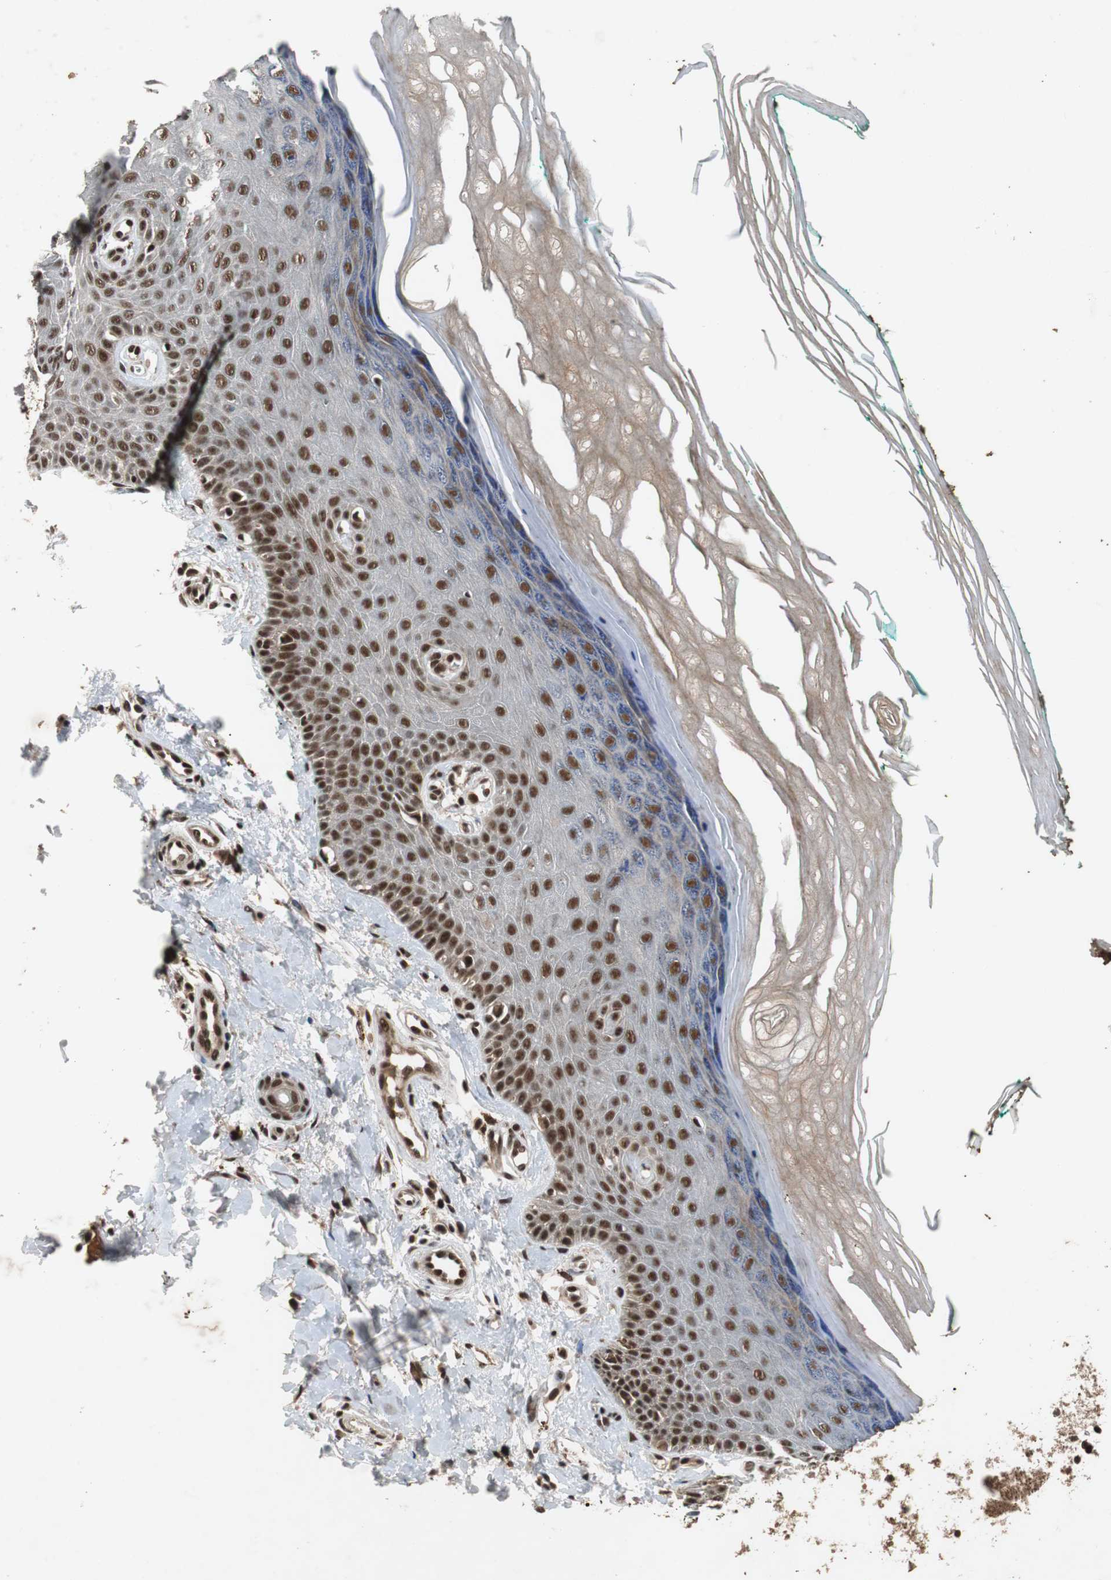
{"staining": {"intensity": "moderate", "quantity": ">75%", "location": "cytoplasmic/membranous,nuclear"}, "tissue": "skin", "cell_type": "Fibroblasts", "image_type": "normal", "snomed": [{"axis": "morphology", "description": "Normal tissue, NOS"}, {"axis": "topography", "description": "Skin"}], "caption": "Immunohistochemical staining of normal human skin exhibits medium levels of moderate cytoplasmic/membranous,nuclear staining in approximately >75% of fibroblasts. The staining was performed using DAB to visualize the protein expression in brown, while the nuclei were stained in blue with hematoxylin (Magnification: 20x).", "gene": "TAF5", "patient": {"sex": "male", "age": 26}}